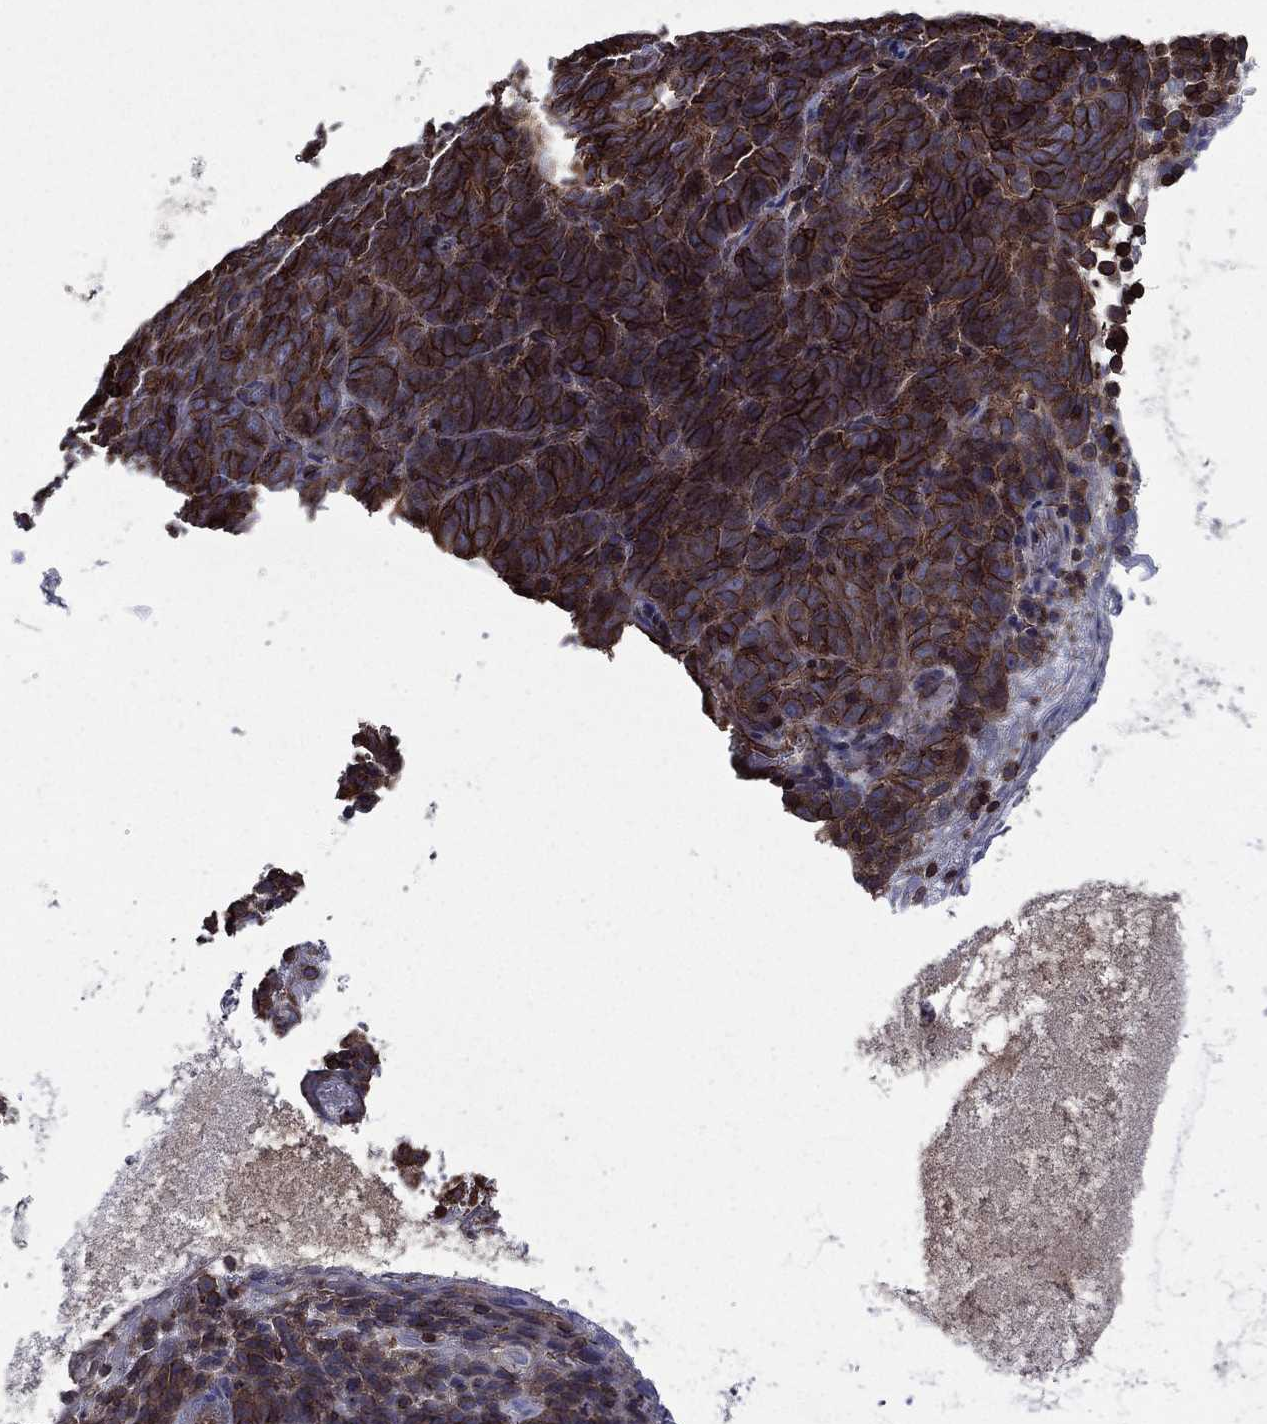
{"staining": {"intensity": "strong", "quantity": "25%-75%", "location": "cytoplasmic/membranous"}, "tissue": "skin cancer", "cell_type": "Tumor cells", "image_type": "cancer", "snomed": [{"axis": "morphology", "description": "Squamous cell carcinoma, NOS"}, {"axis": "topography", "description": "Skin"}, {"axis": "topography", "description": "Anal"}], "caption": "Immunohistochemistry (IHC) image of skin cancer stained for a protein (brown), which reveals high levels of strong cytoplasmic/membranous expression in approximately 25%-75% of tumor cells.", "gene": "PLPP3", "patient": {"sex": "female", "age": 51}}